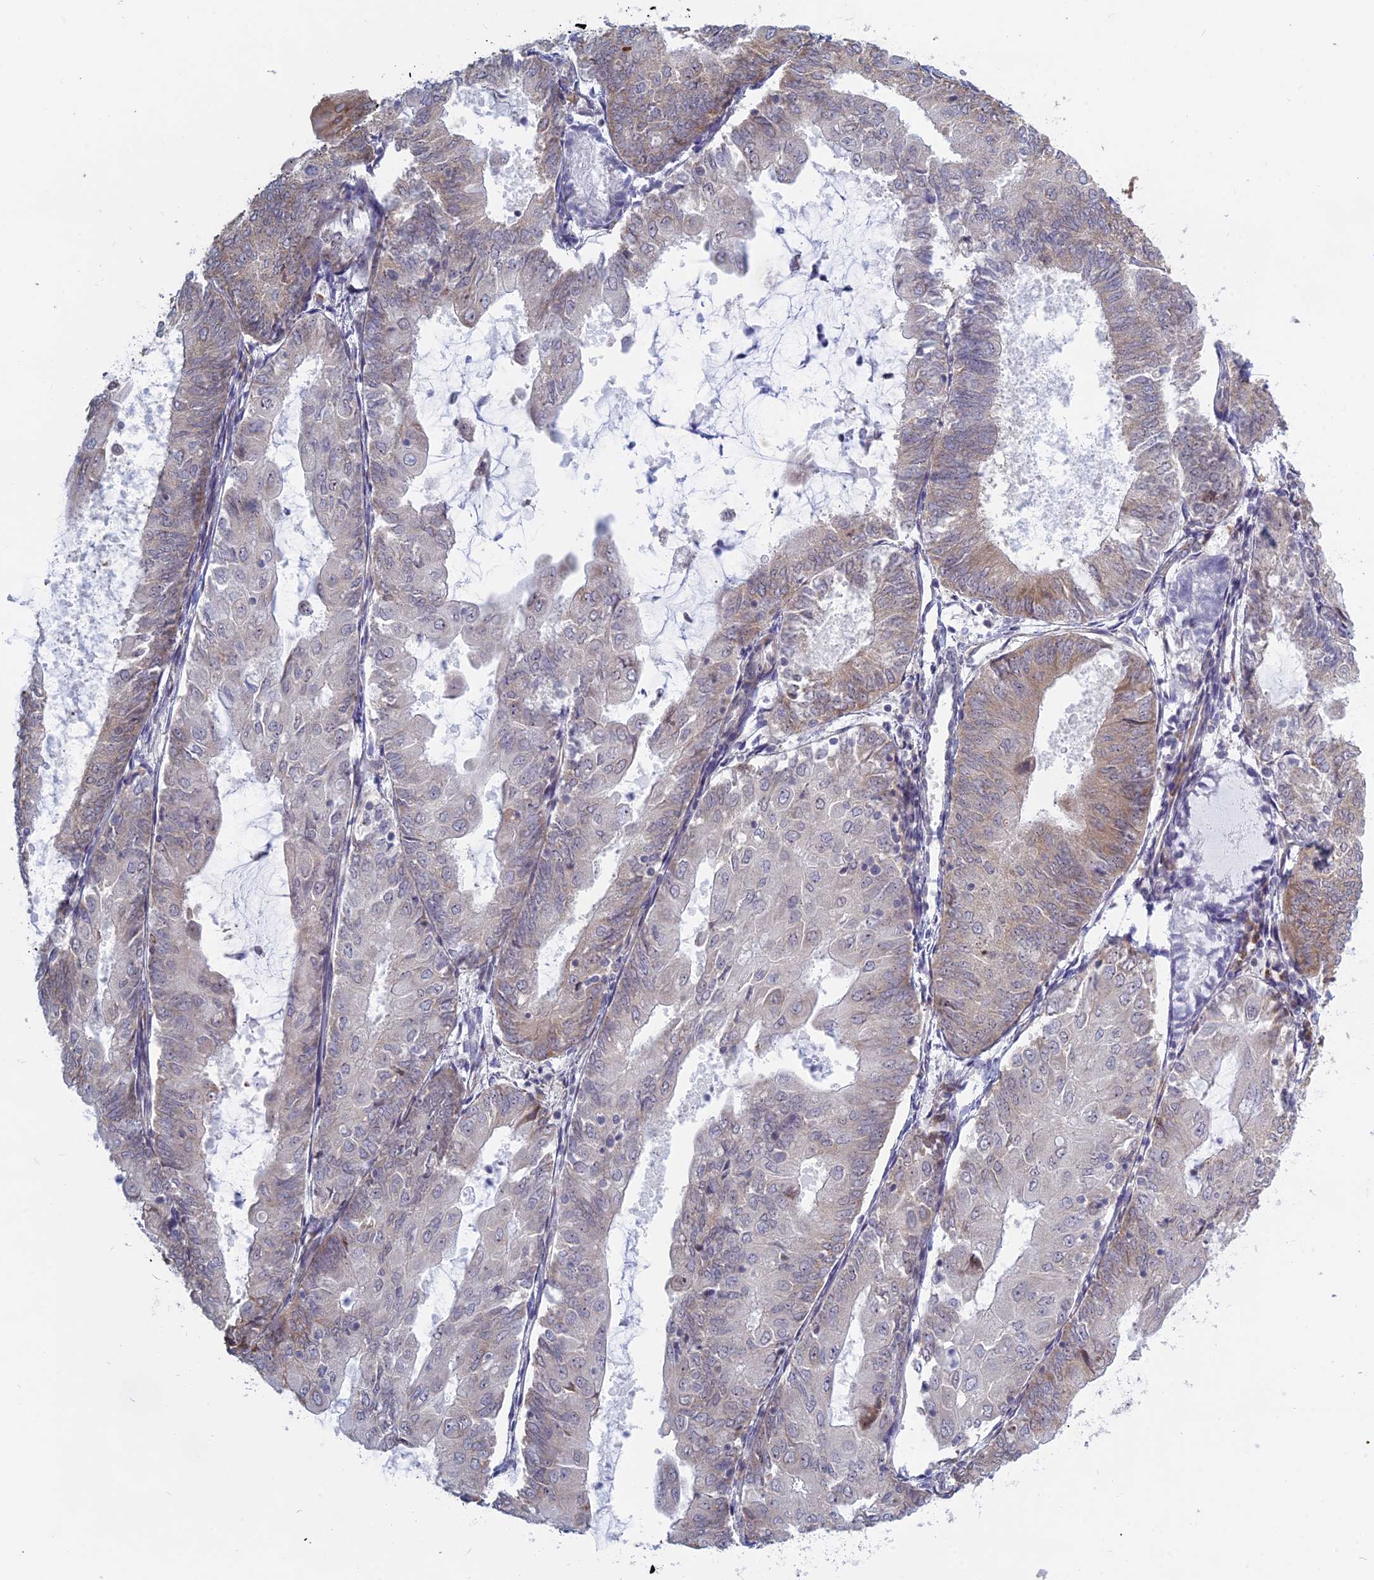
{"staining": {"intensity": "weak", "quantity": "<25%", "location": "cytoplasmic/membranous"}, "tissue": "endometrial cancer", "cell_type": "Tumor cells", "image_type": "cancer", "snomed": [{"axis": "morphology", "description": "Adenocarcinoma, NOS"}, {"axis": "topography", "description": "Endometrium"}], "caption": "Tumor cells show no significant expression in endometrial cancer (adenocarcinoma).", "gene": "RPS19BP1", "patient": {"sex": "female", "age": 81}}